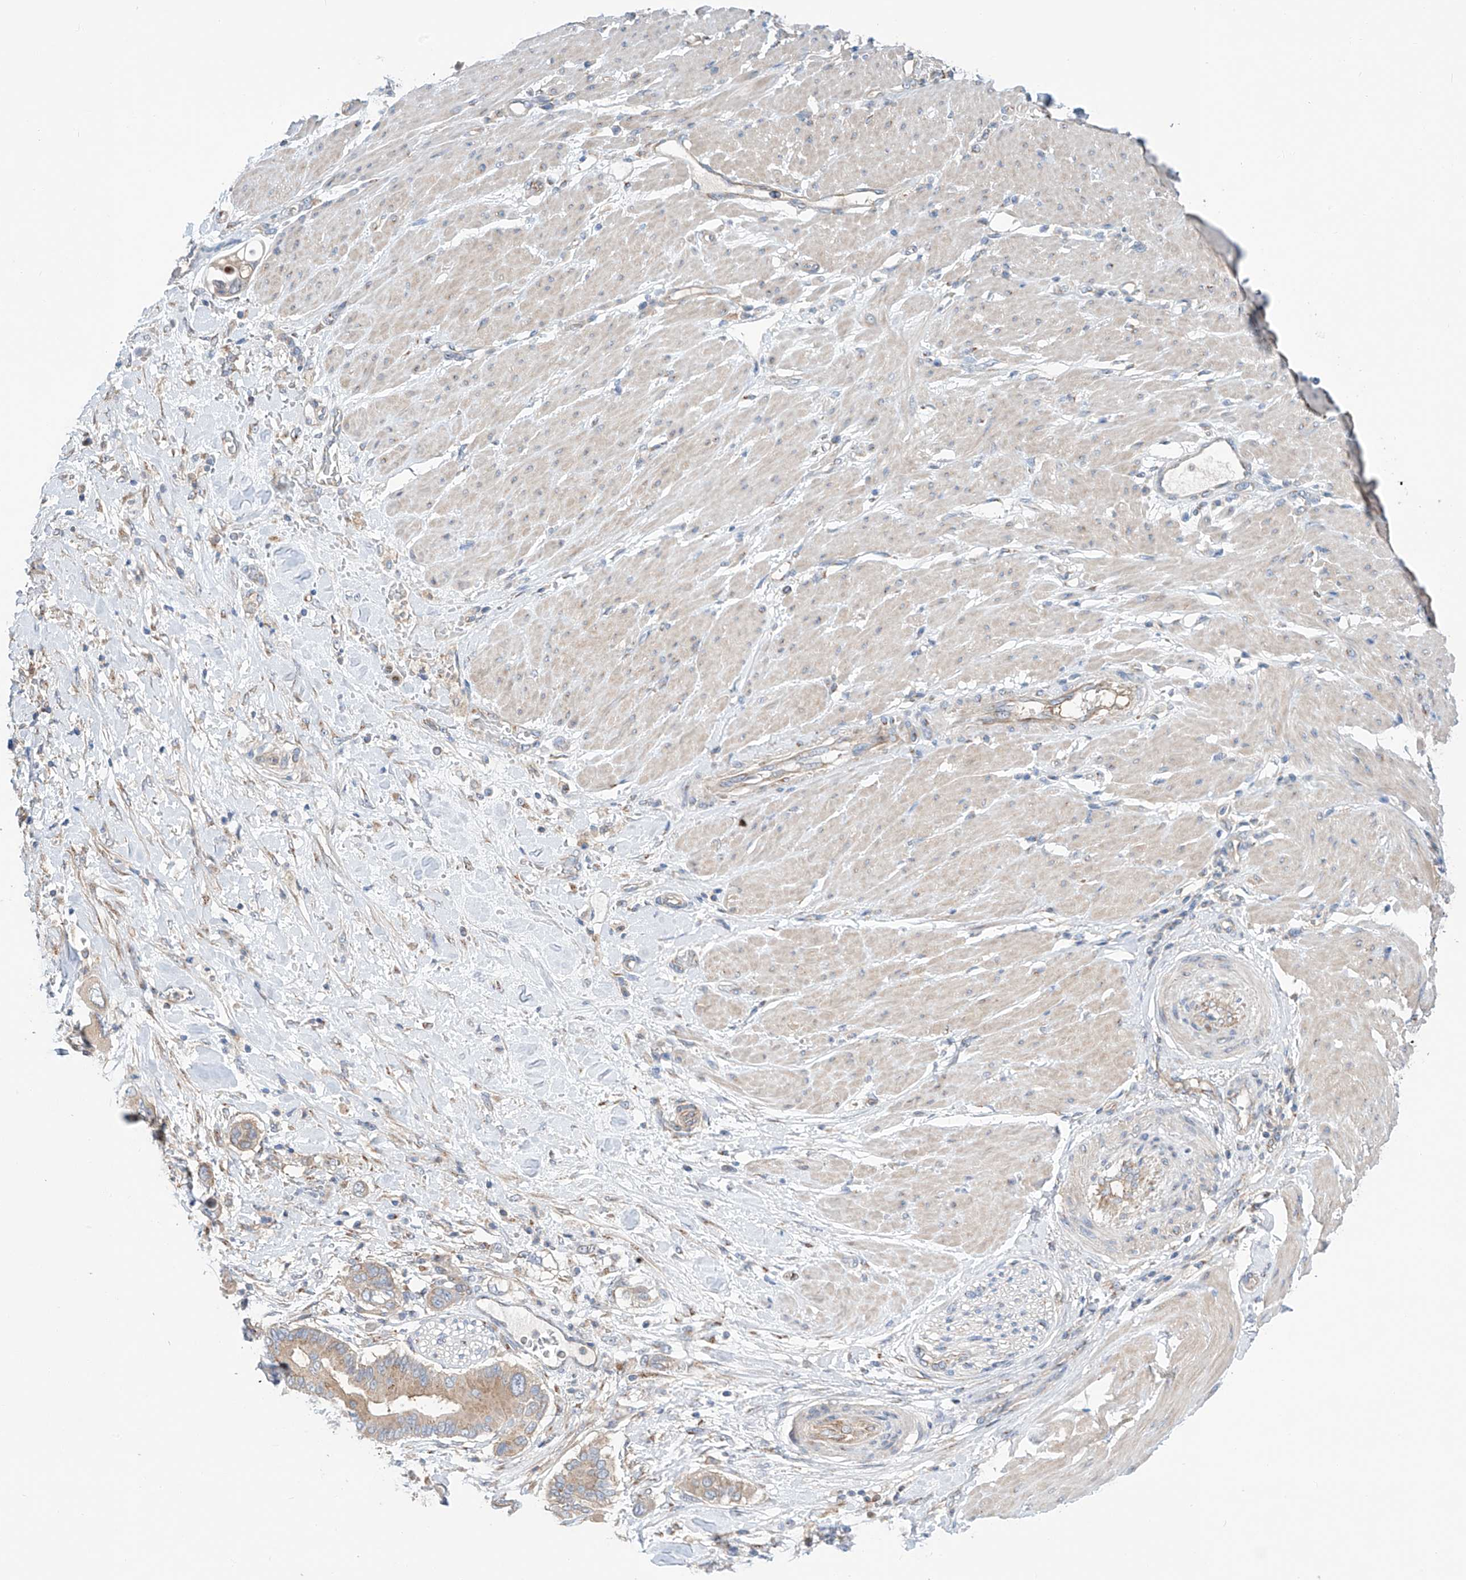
{"staining": {"intensity": "weak", "quantity": ">75%", "location": "cytoplasmic/membranous"}, "tissue": "pancreatic cancer", "cell_type": "Tumor cells", "image_type": "cancer", "snomed": [{"axis": "morphology", "description": "Adenocarcinoma, NOS"}, {"axis": "topography", "description": "Pancreas"}], "caption": "Immunohistochemical staining of human pancreatic cancer (adenocarcinoma) exhibits low levels of weak cytoplasmic/membranous expression in about >75% of tumor cells.", "gene": "SLC22A7", "patient": {"sex": "male", "age": 68}}